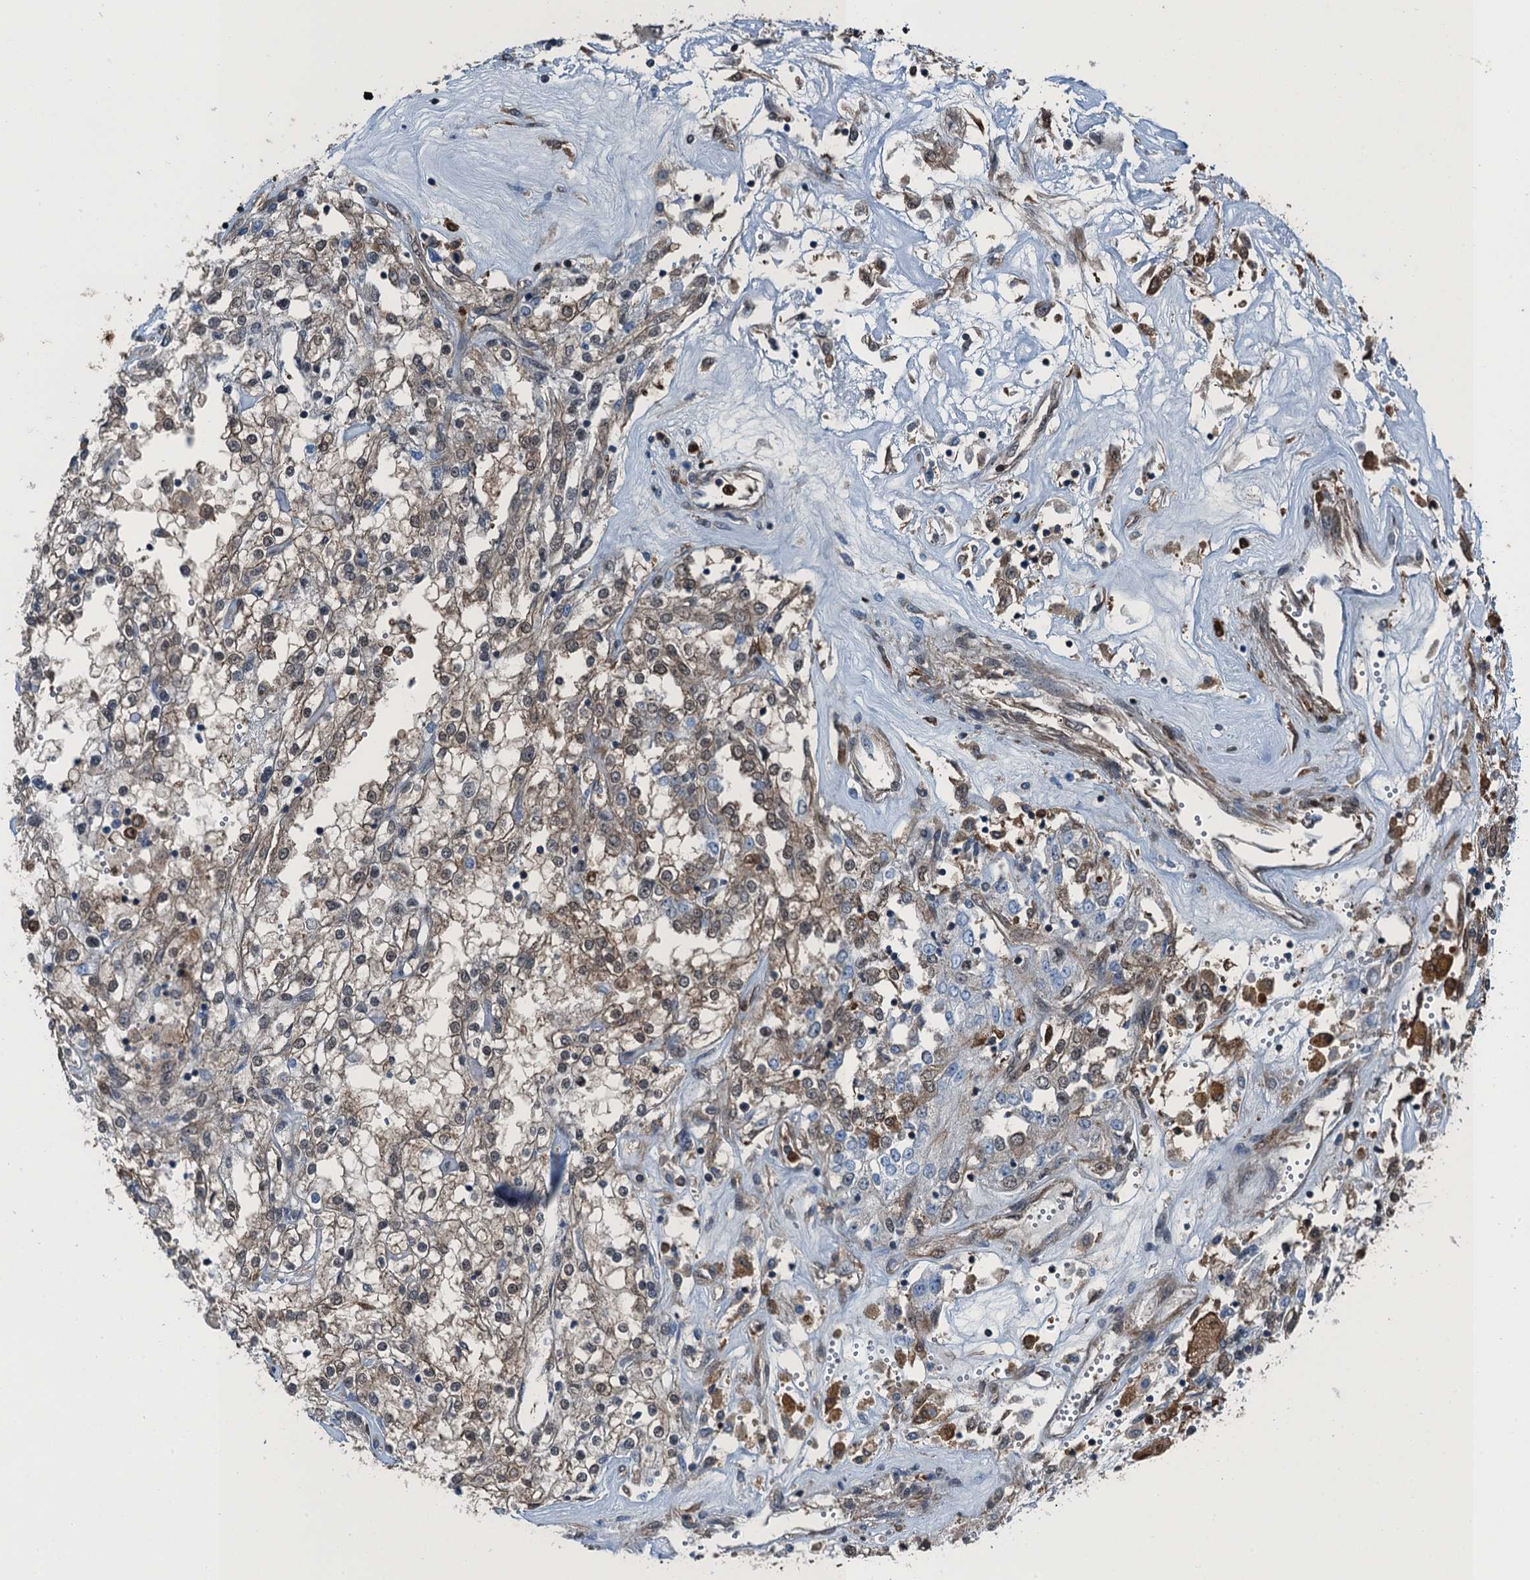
{"staining": {"intensity": "weak", "quantity": "25%-75%", "location": "cytoplasmic/membranous"}, "tissue": "renal cancer", "cell_type": "Tumor cells", "image_type": "cancer", "snomed": [{"axis": "morphology", "description": "Adenocarcinoma, NOS"}, {"axis": "topography", "description": "Kidney"}], "caption": "A photomicrograph of human renal adenocarcinoma stained for a protein reveals weak cytoplasmic/membranous brown staining in tumor cells. (Stains: DAB in brown, nuclei in blue, Microscopy: brightfield microscopy at high magnification).", "gene": "RNH1", "patient": {"sex": "female", "age": 52}}